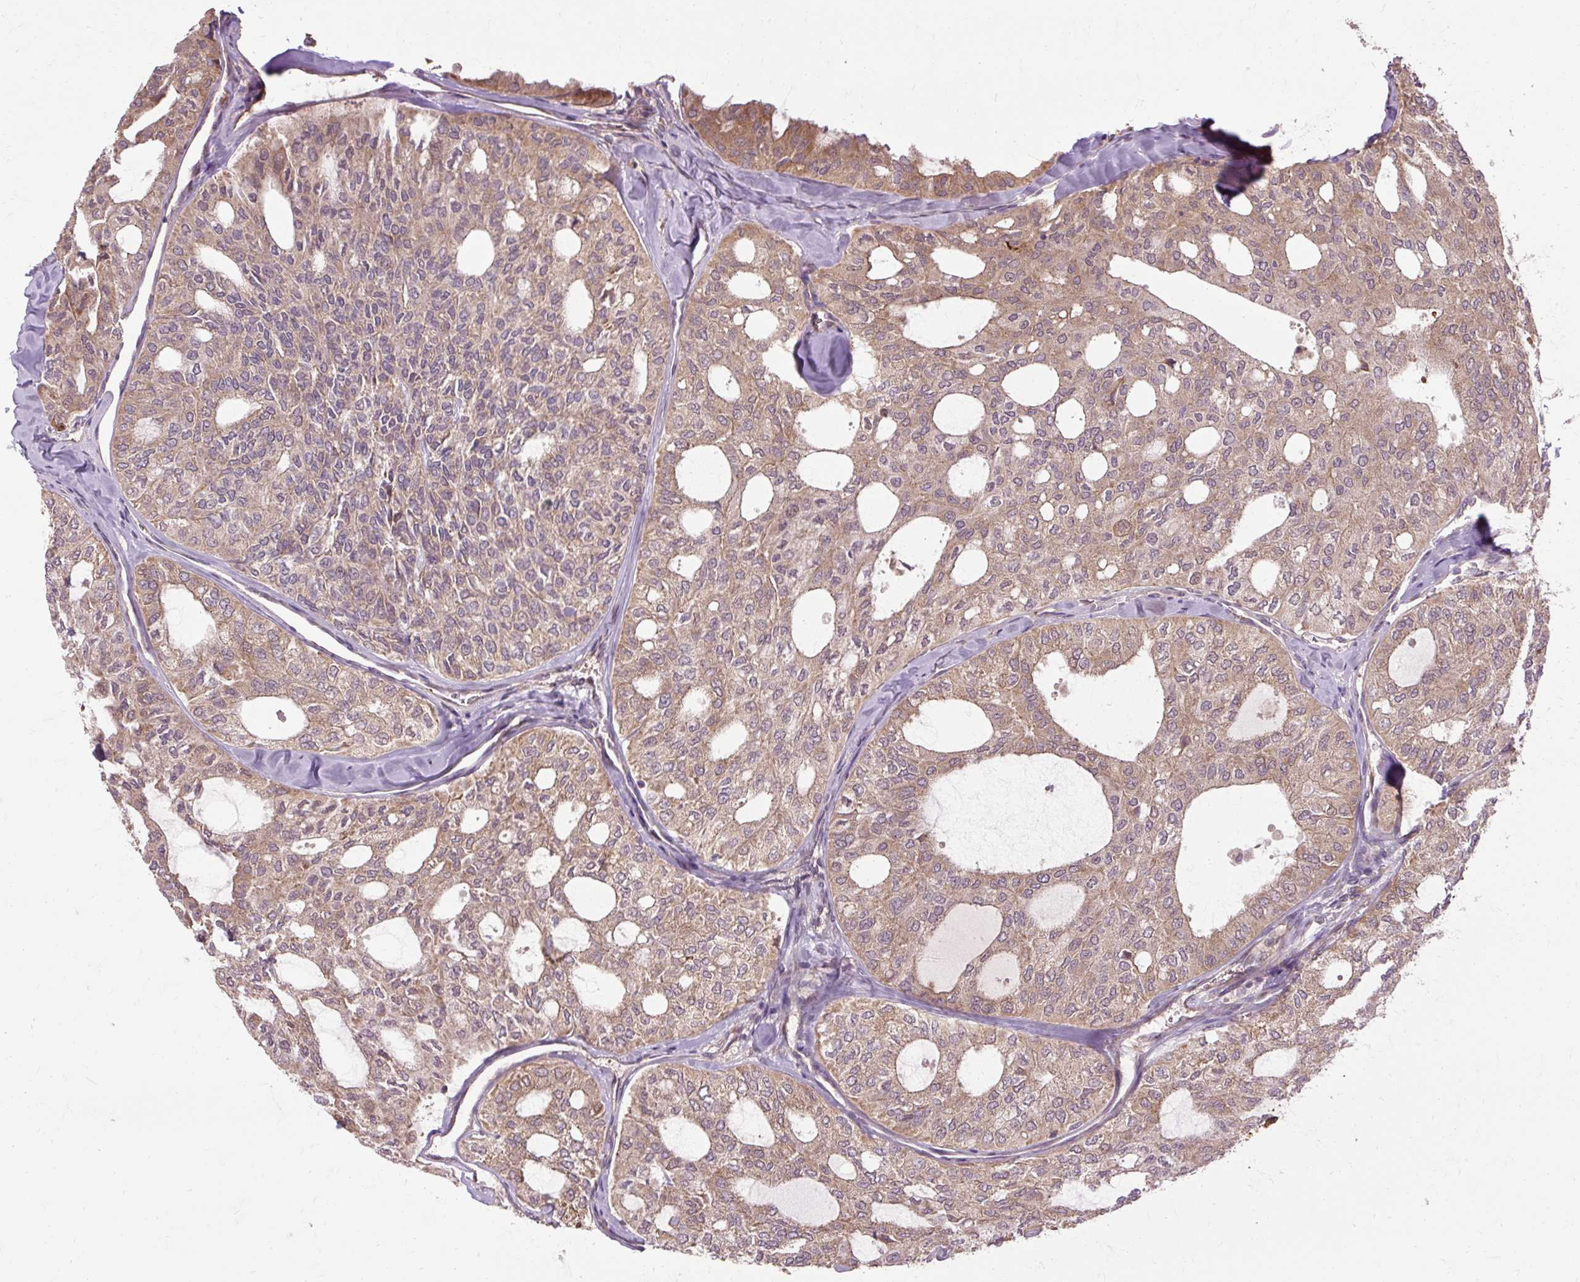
{"staining": {"intensity": "moderate", "quantity": ">75%", "location": "cytoplasmic/membranous"}, "tissue": "thyroid cancer", "cell_type": "Tumor cells", "image_type": "cancer", "snomed": [{"axis": "morphology", "description": "Follicular adenoma carcinoma, NOS"}, {"axis": "topography", "description": "Thyroid gland"}], "caption": "High-magnification brightfield microscopy of thyroid follicular adenoma carcinoma stained with DAB (brown) and counterstained with hematoxylin (blue). tumor cells exhibit moderate cytoplasmic/membranous positivity is present in approximately>75% of cells.", "gene": "FLRT1", "patient": {"sex": "male", "age": 75}}